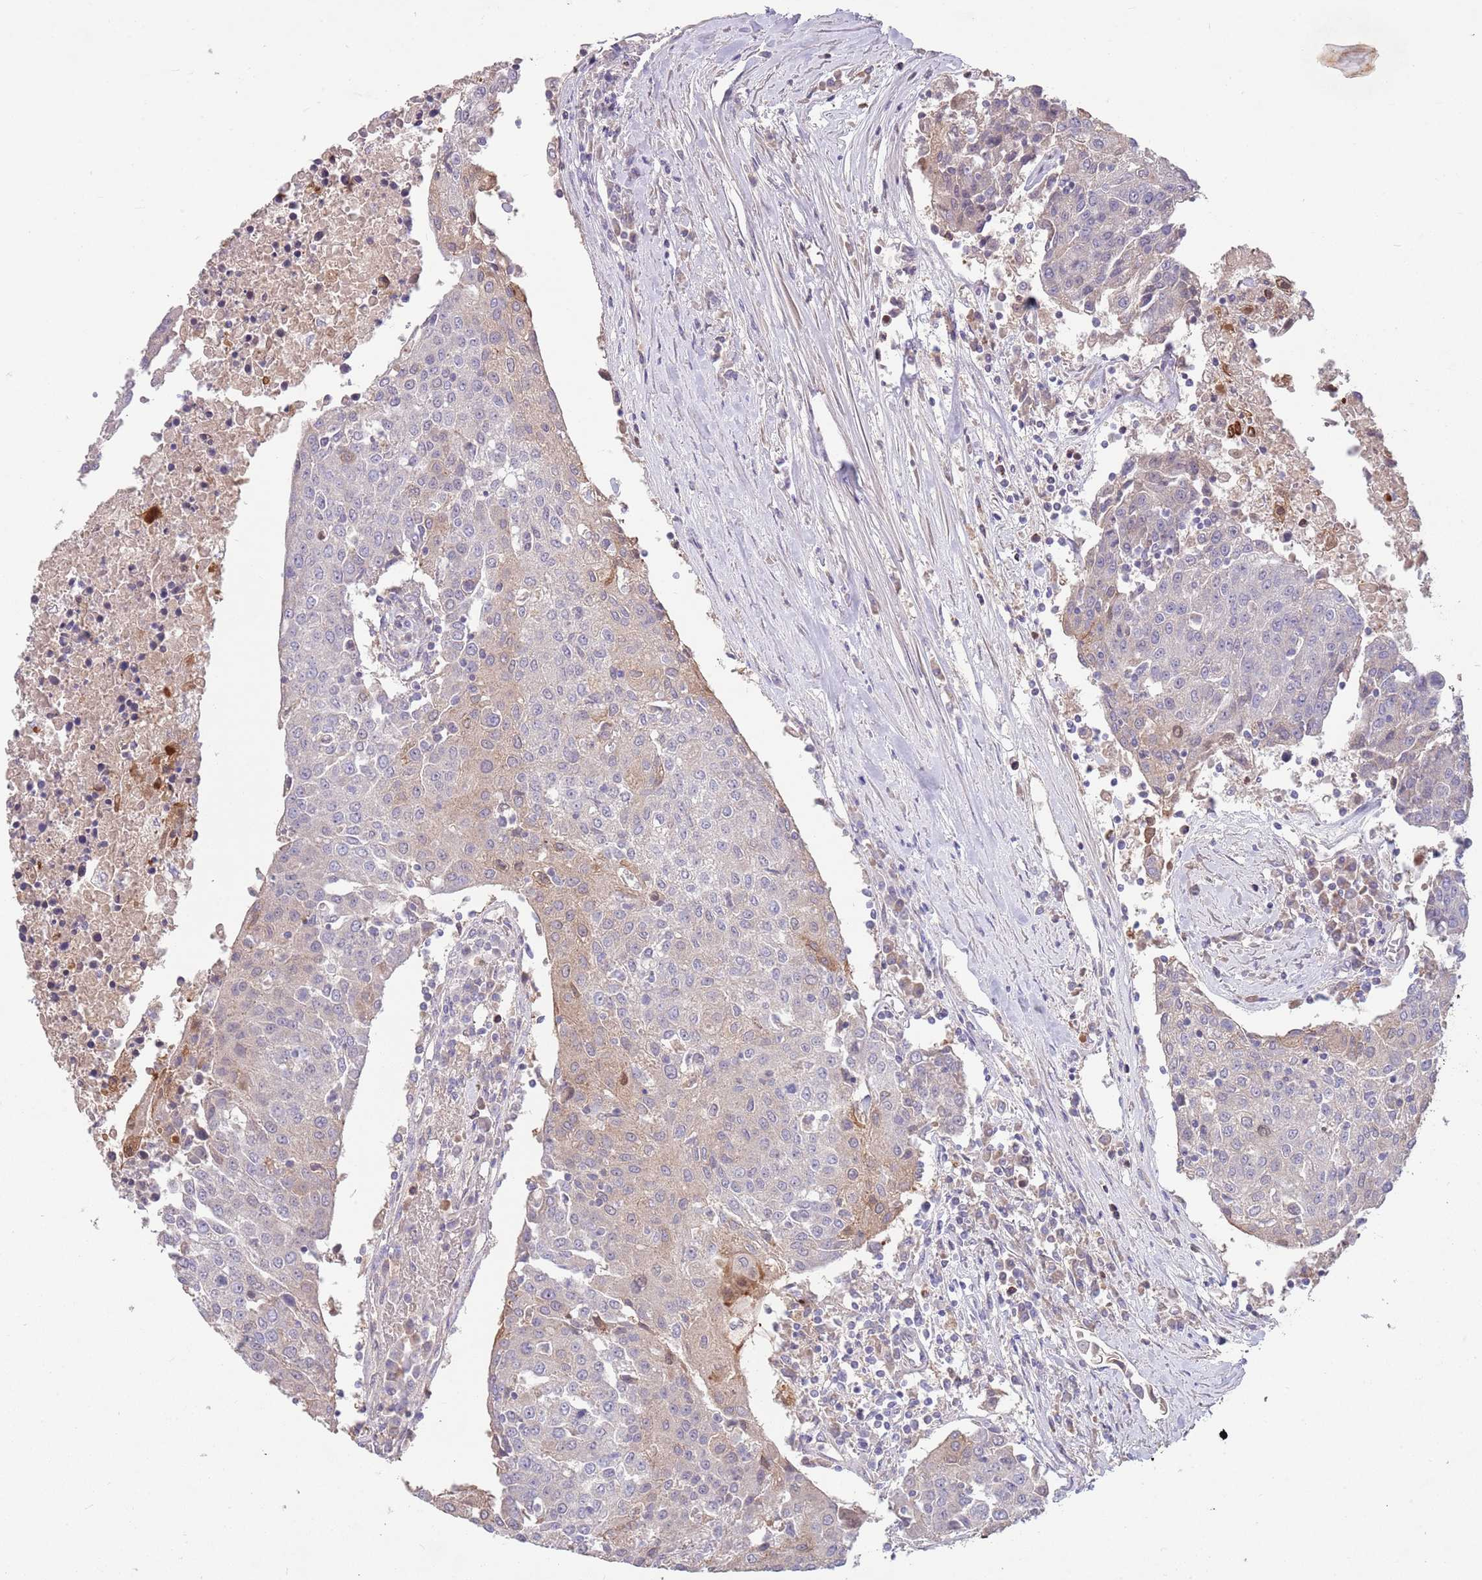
{"staining": {"intensity": "weak", "quantity": "<25%", "location": "cytoplasmic/membranous"}, "tissue": "urothelial cancer", "cell_type": "Tumor cells", "image_type": "cancer", "snomed": [{"axis": "morphology", "description": "Urothelial carcinoma, High grade"}, {"axis": "topography", "description": "Urinary bladder"}], "caption": "An immunohistochemistry histopathology image of urothelial carcinoma (high-grade) is shown. There is no staining in tumor cells of urothelial carcinoma (high-grade).", "gene": "MEI1", "patient": {"sex": "female", "age": 85}}